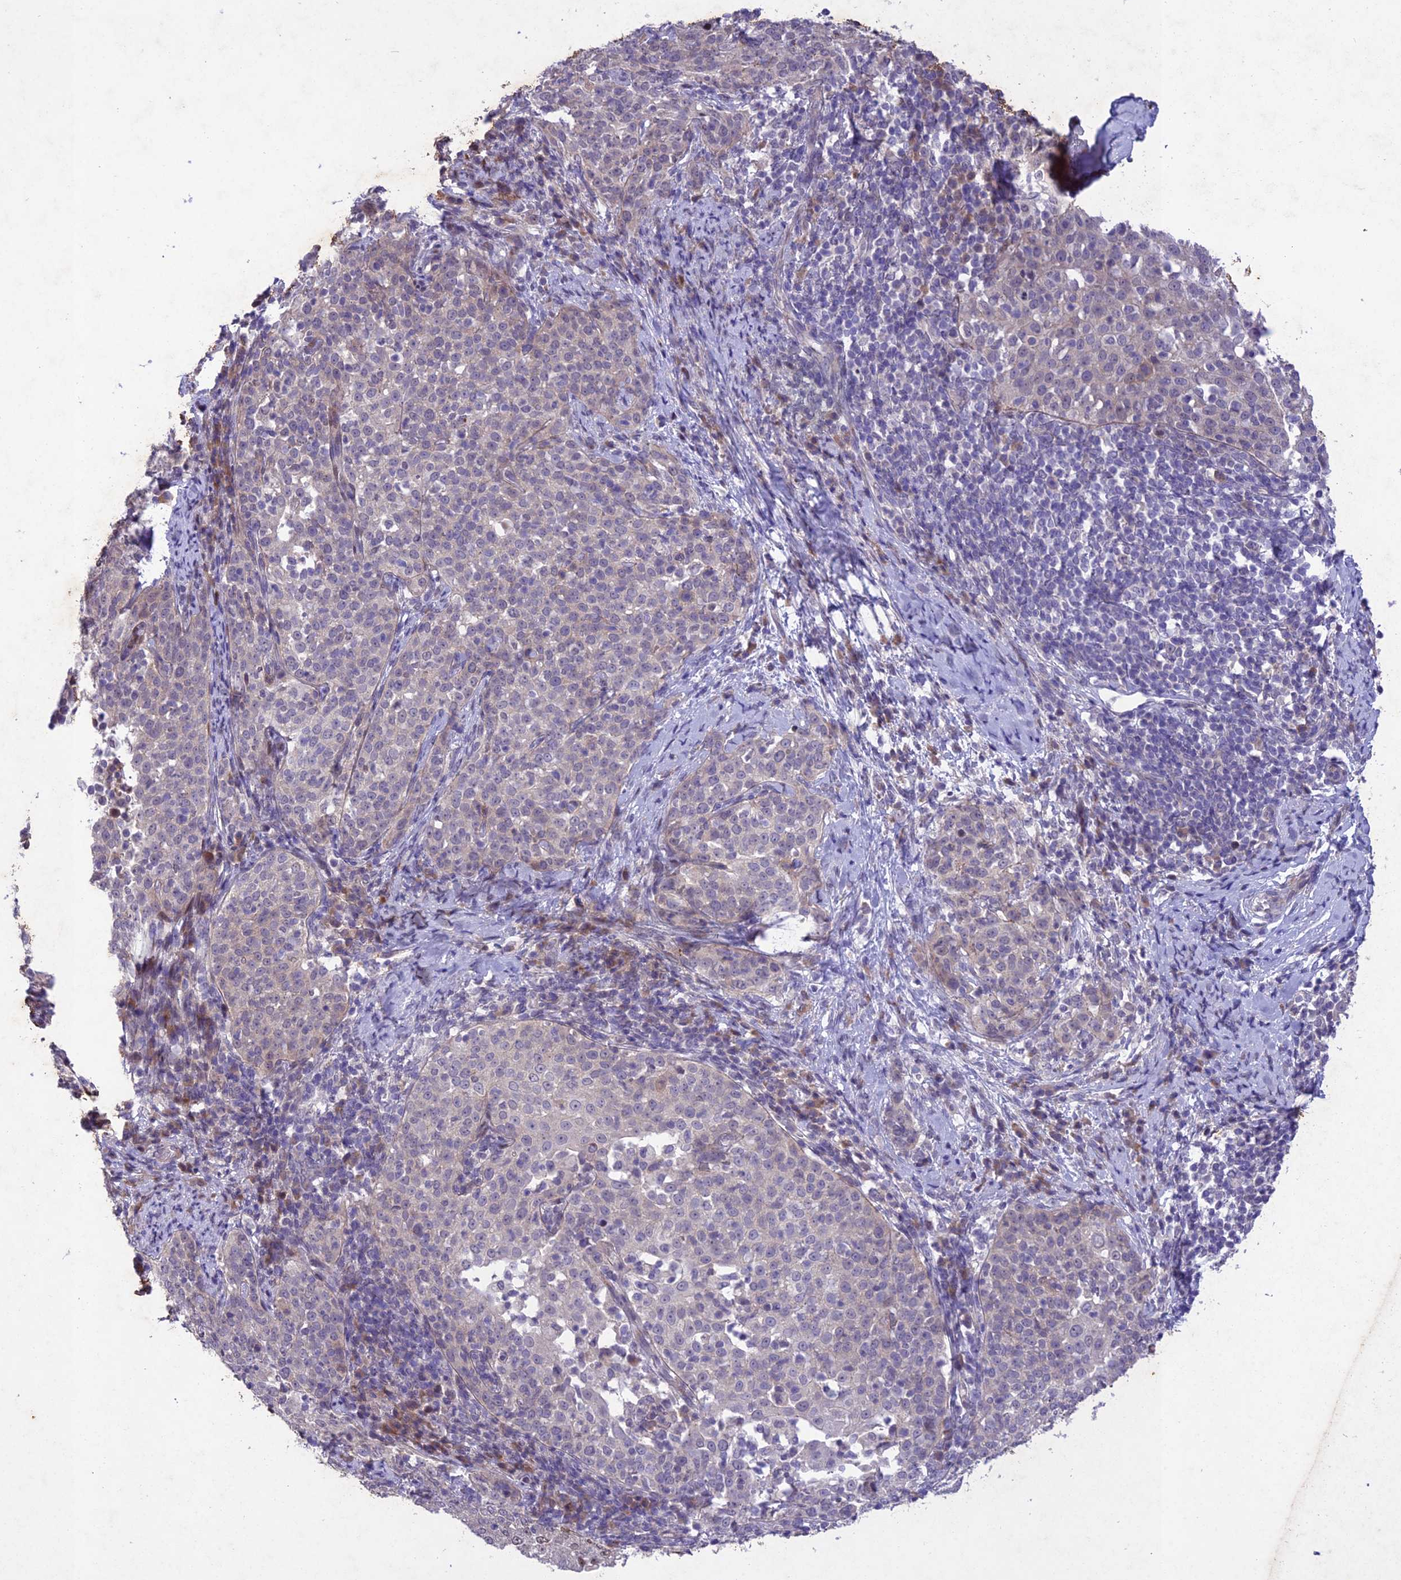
{"staining": {"intensity": "weak", "quantity": "<25%", "location": "cytoplasmic/membranous"}, "tissue": "cervical cancer", "cell_type": "Tumor cells", "image_type": "cancer", "snomed": [{"axis": "morphology", "description": "Squamous cell carcinoma, NOS"}, {"axis": "topography", "description": "Cervix"}], "caption": "High magnification brightfield microscopy of cervical cancer (squamous cell carcinoma) stained with DAB (3,3'-diaminobenzidine) (brown) and counterstained with hematoxylin (blue): tumor cells show no significant staining.", "gene": "ANKRD52", "patient": {"sex": "female", "age": 57}}